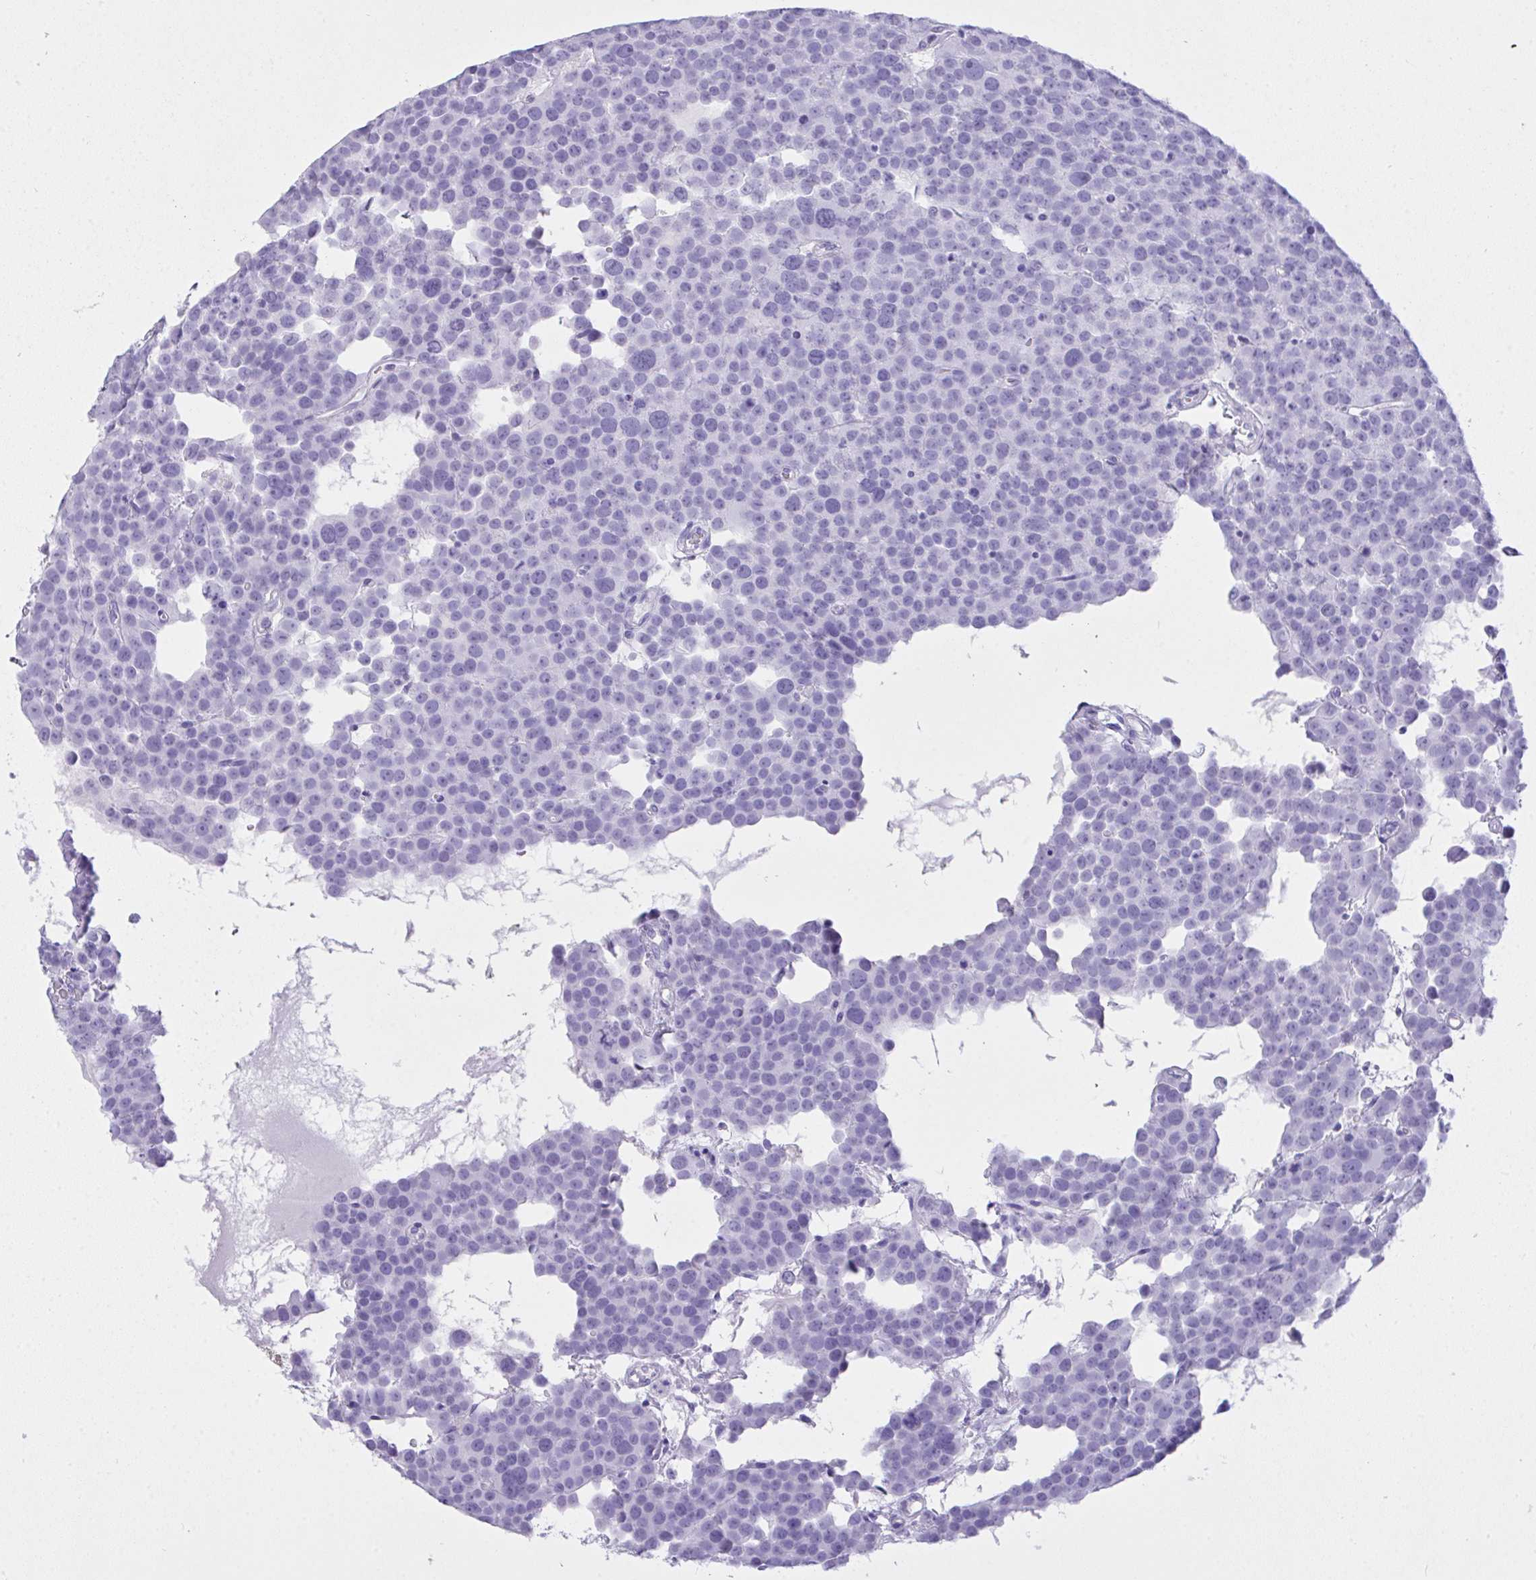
{"staining": {"intensity": "negative", "quantity": "none", "location": "none"}, "tissue": "testis cancer", "cell_type": "Tumor cells", "image_type": "cancer", "snomed": [{"axis": "morphology", "description": "Seminoma, NOS"}, {"axis": "topography", "description": "Testis"}], "caption": "DAB (3,3'-diaminobenzidine) immunohistochemical staining of human testis cancer shows no significant staining in tumor cells.", "gene": "AKR1D1", "patient": {"sex": "male", "age": 71}}